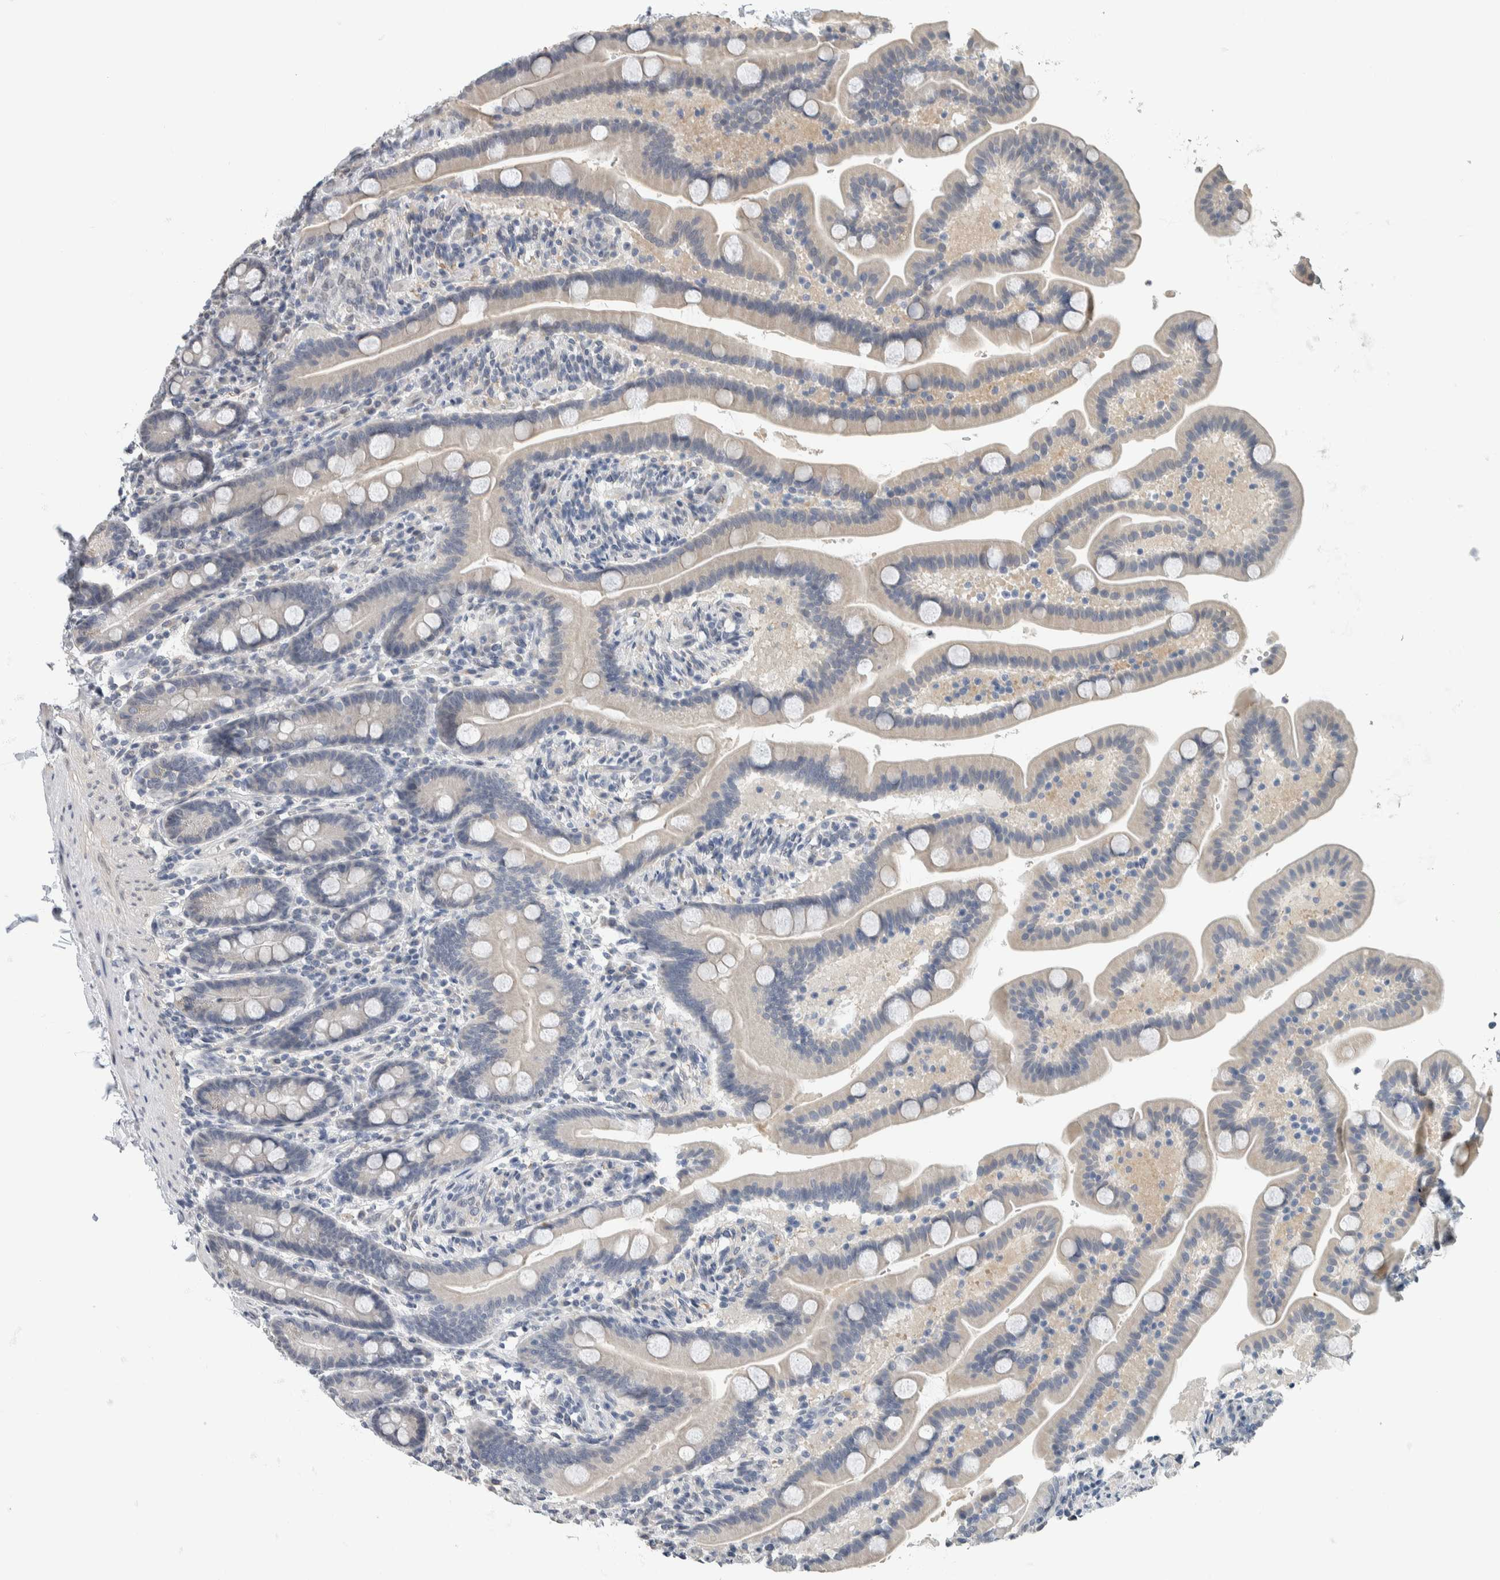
{"staining": {"intensity": "weak", "quantity": "<25%", "location": "cytoplasmic/membranous"}, "tissue": "duodenum", "cell_type": "Glandular cells", "image_type": "normal", "snomed": [{"axis": "morphology", "description": "Normal tissue, NOS"}, {"axis": "topography", "description": "Duodenum"}], "caption": "Immunohistochemistry image of unremarkable duodenum stained for a protein (brown), which reveals no staining in glandular cells.", "gene": "NEFM", "patient": {"sex": "male", "age": 54}}